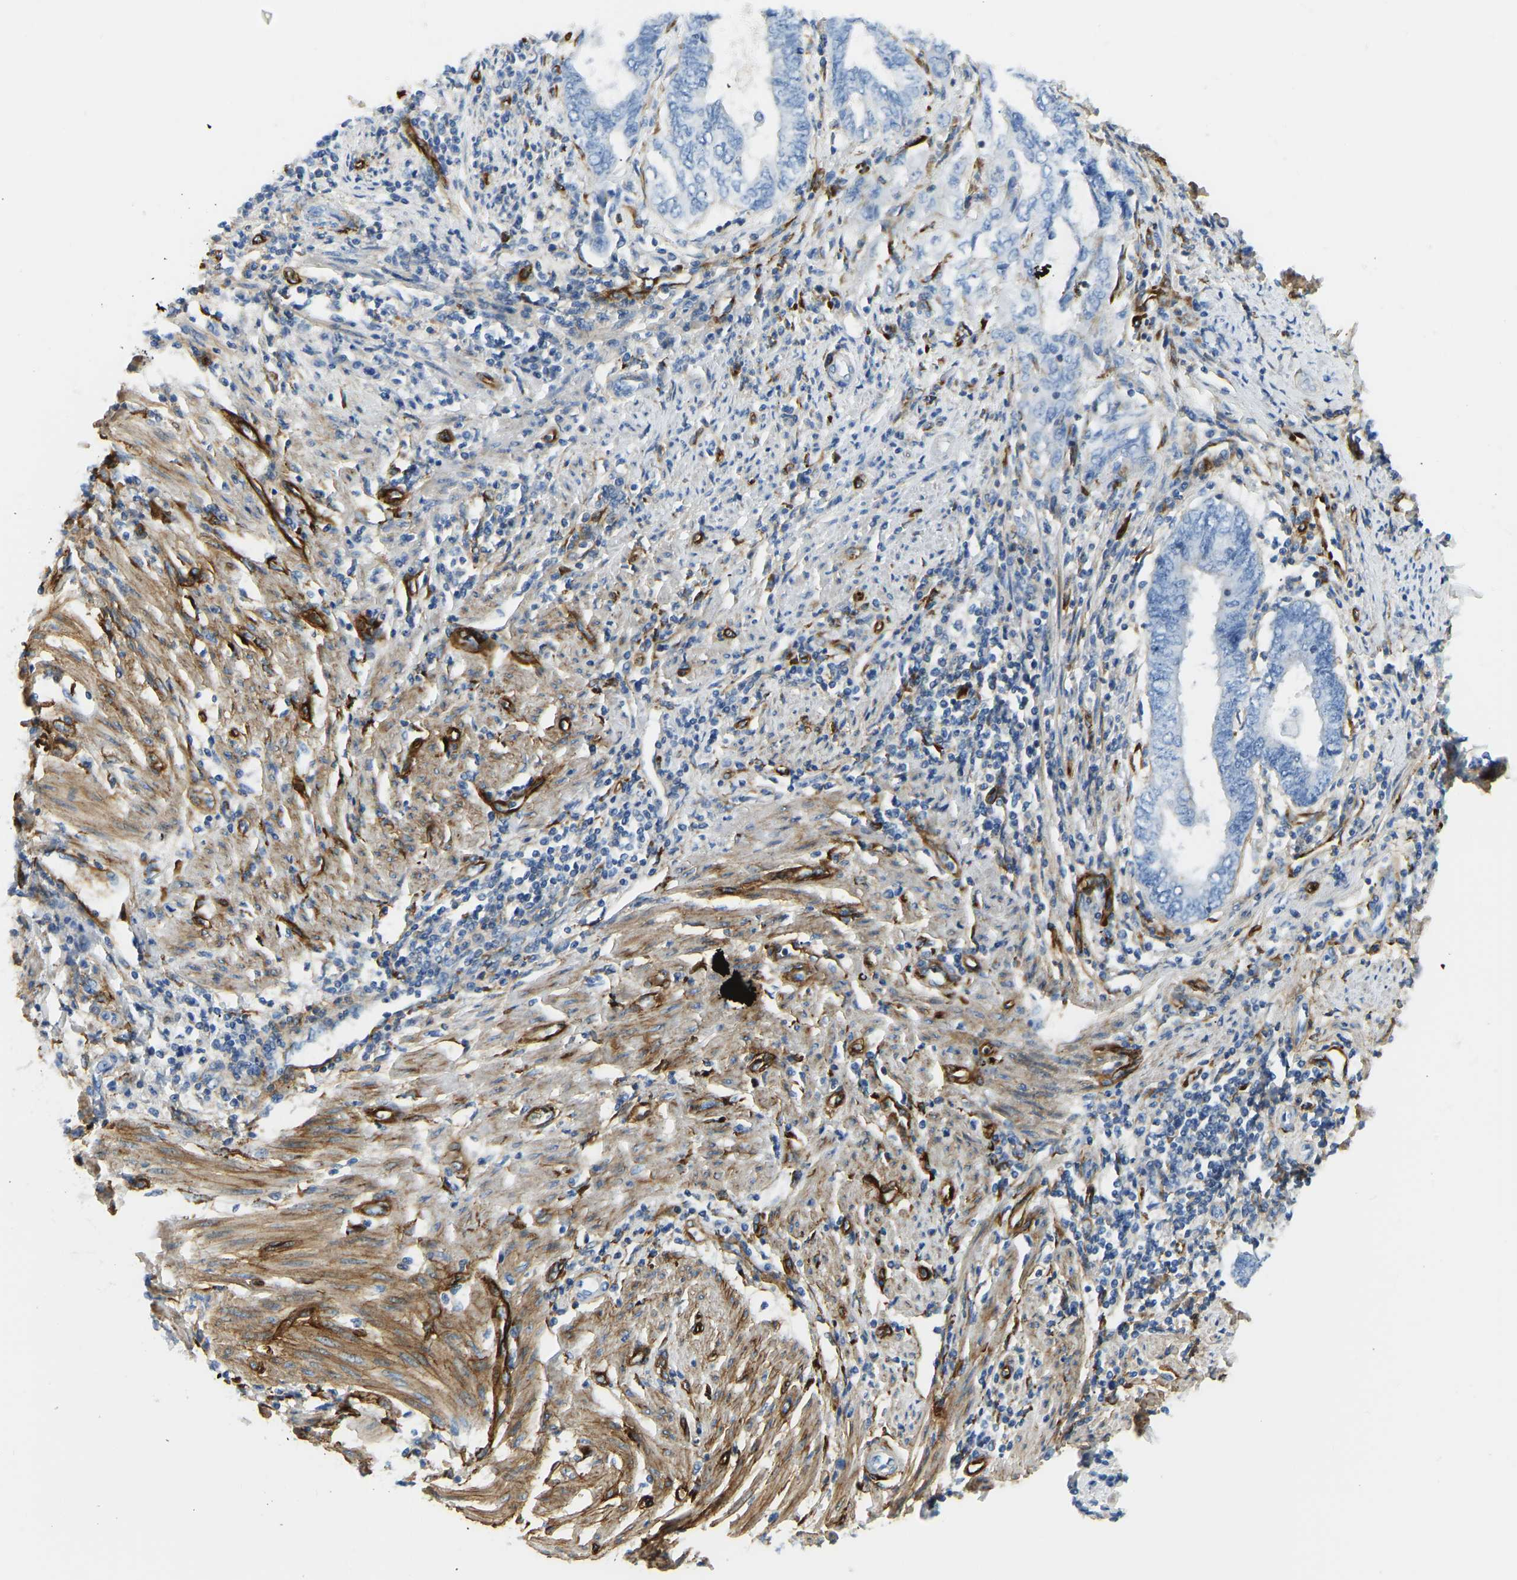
{"staining": {"intensity": "negative", "quantity": "none", "location": "none"}, "tissue": "endometrial cancer", "cell_type": "Tumor cells", "image_type": "cancer", "snomed": [{"axis": "morphology", "description": "Adenocarcinoma, NOS"}, {"axis": "topography", "description": "Uterus"}, {"axis": "topography", "description": "Endometrium"}], "caption": "Image shows no protein positivity in tumor cells of endometrial cancer tissue. Brightfield microscopy of IHC stained with DAB (brown) and hematoxylin (blue), captured at high magnification.", "gene": "COL15A1", "patient": {"sex": "female", "age": 70}}